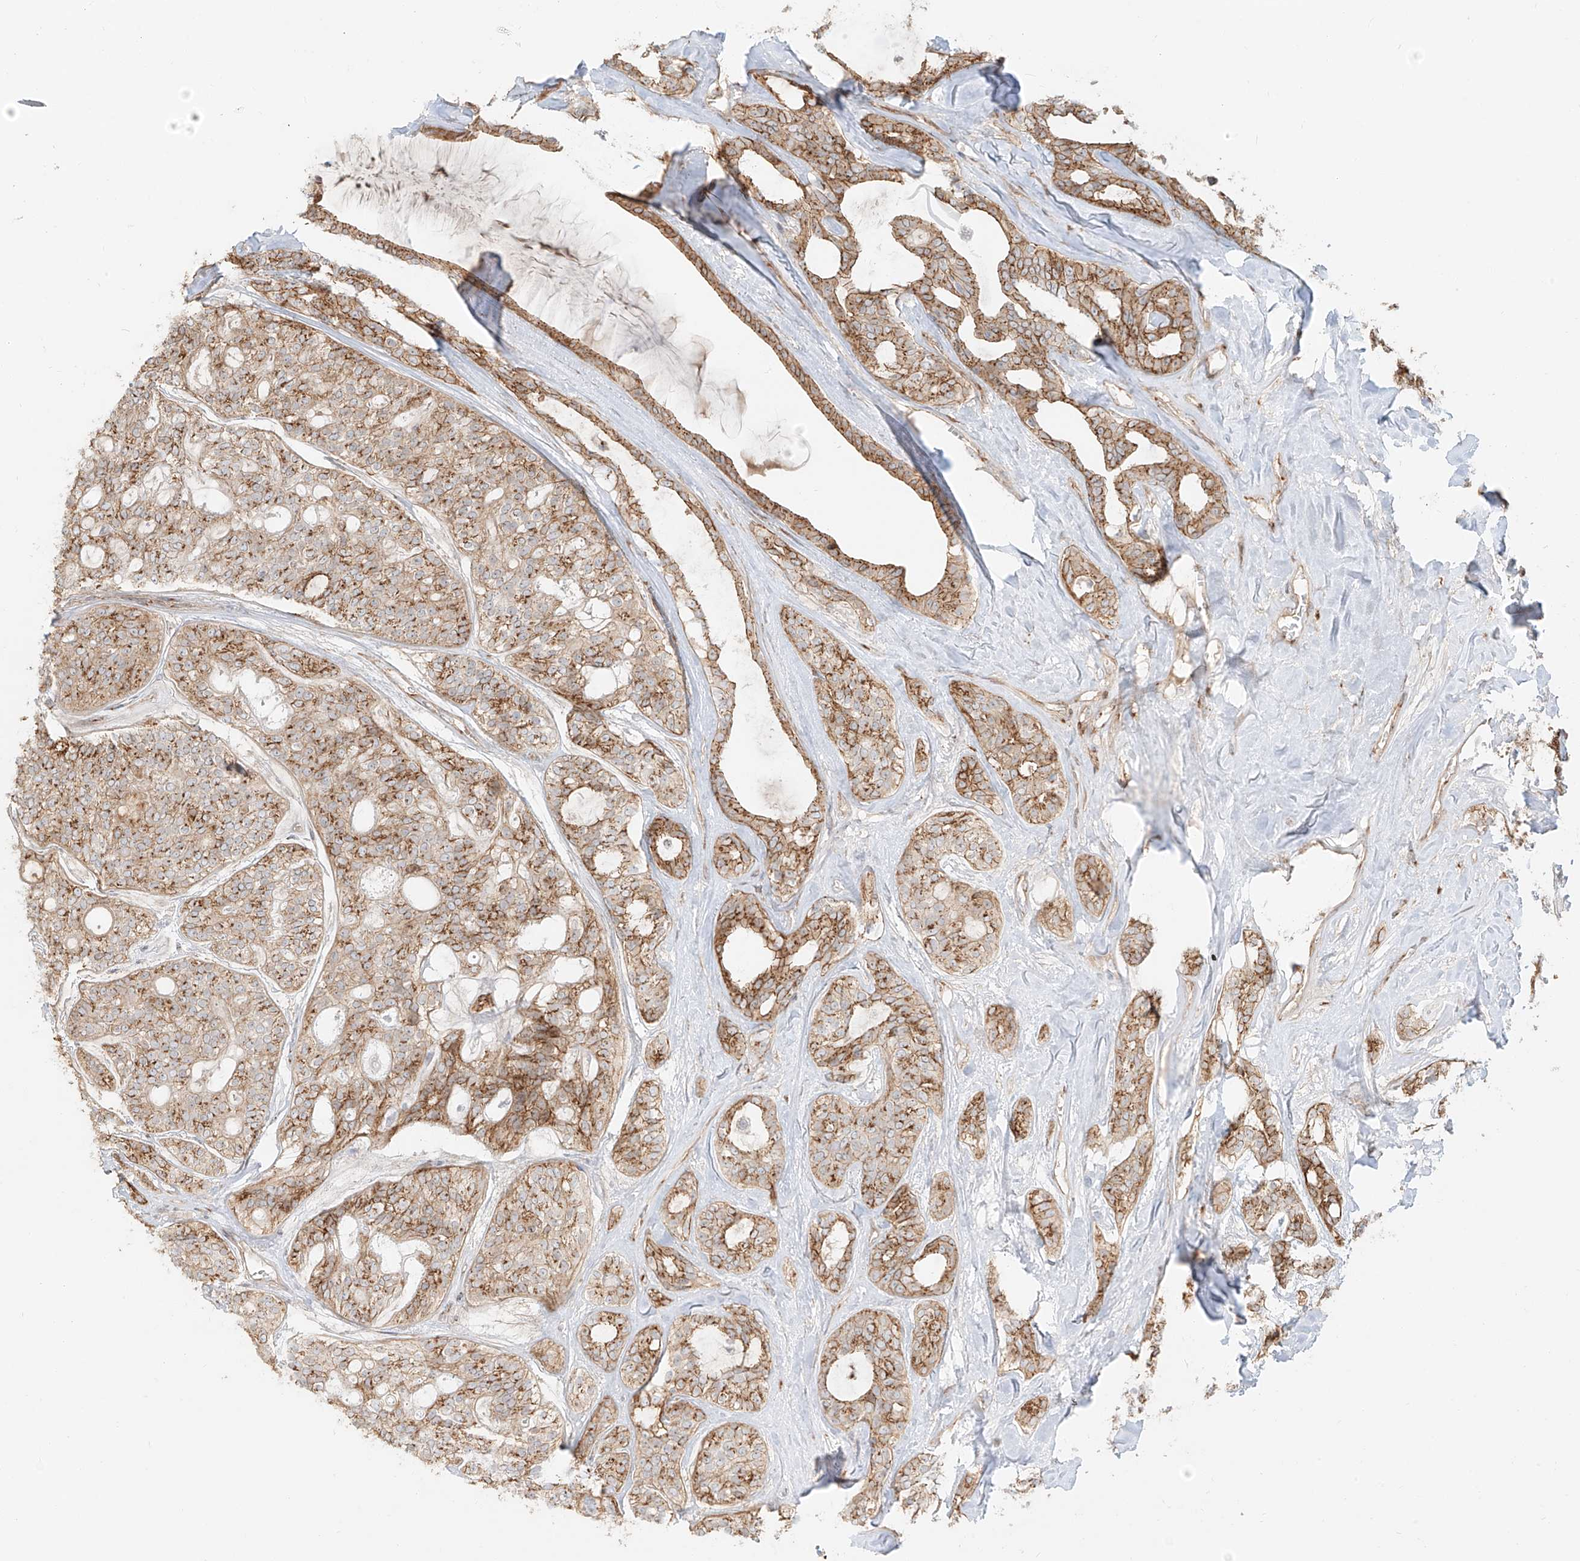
{"staining": {"intensity": "moderate", "quantity": ">75%", "location": "cytoplasmic/membranous"}, "tissue": "head and neck cancer", "cell_type": "Tumor cells", "image_type": "cancer", "snomed": [{"axis": "morphology", "description": "Adenocarcinoma, NOS"}, {"axis": "topography", "description": "Head-Neck"}], "caption": "Tumor cells display medium levels of moderate cytoplasmic/membranous staining in about >75% of cells in head and neck cancer.", "gene": "ZNF287", "patient": {"sex": "male", "age": 66}}